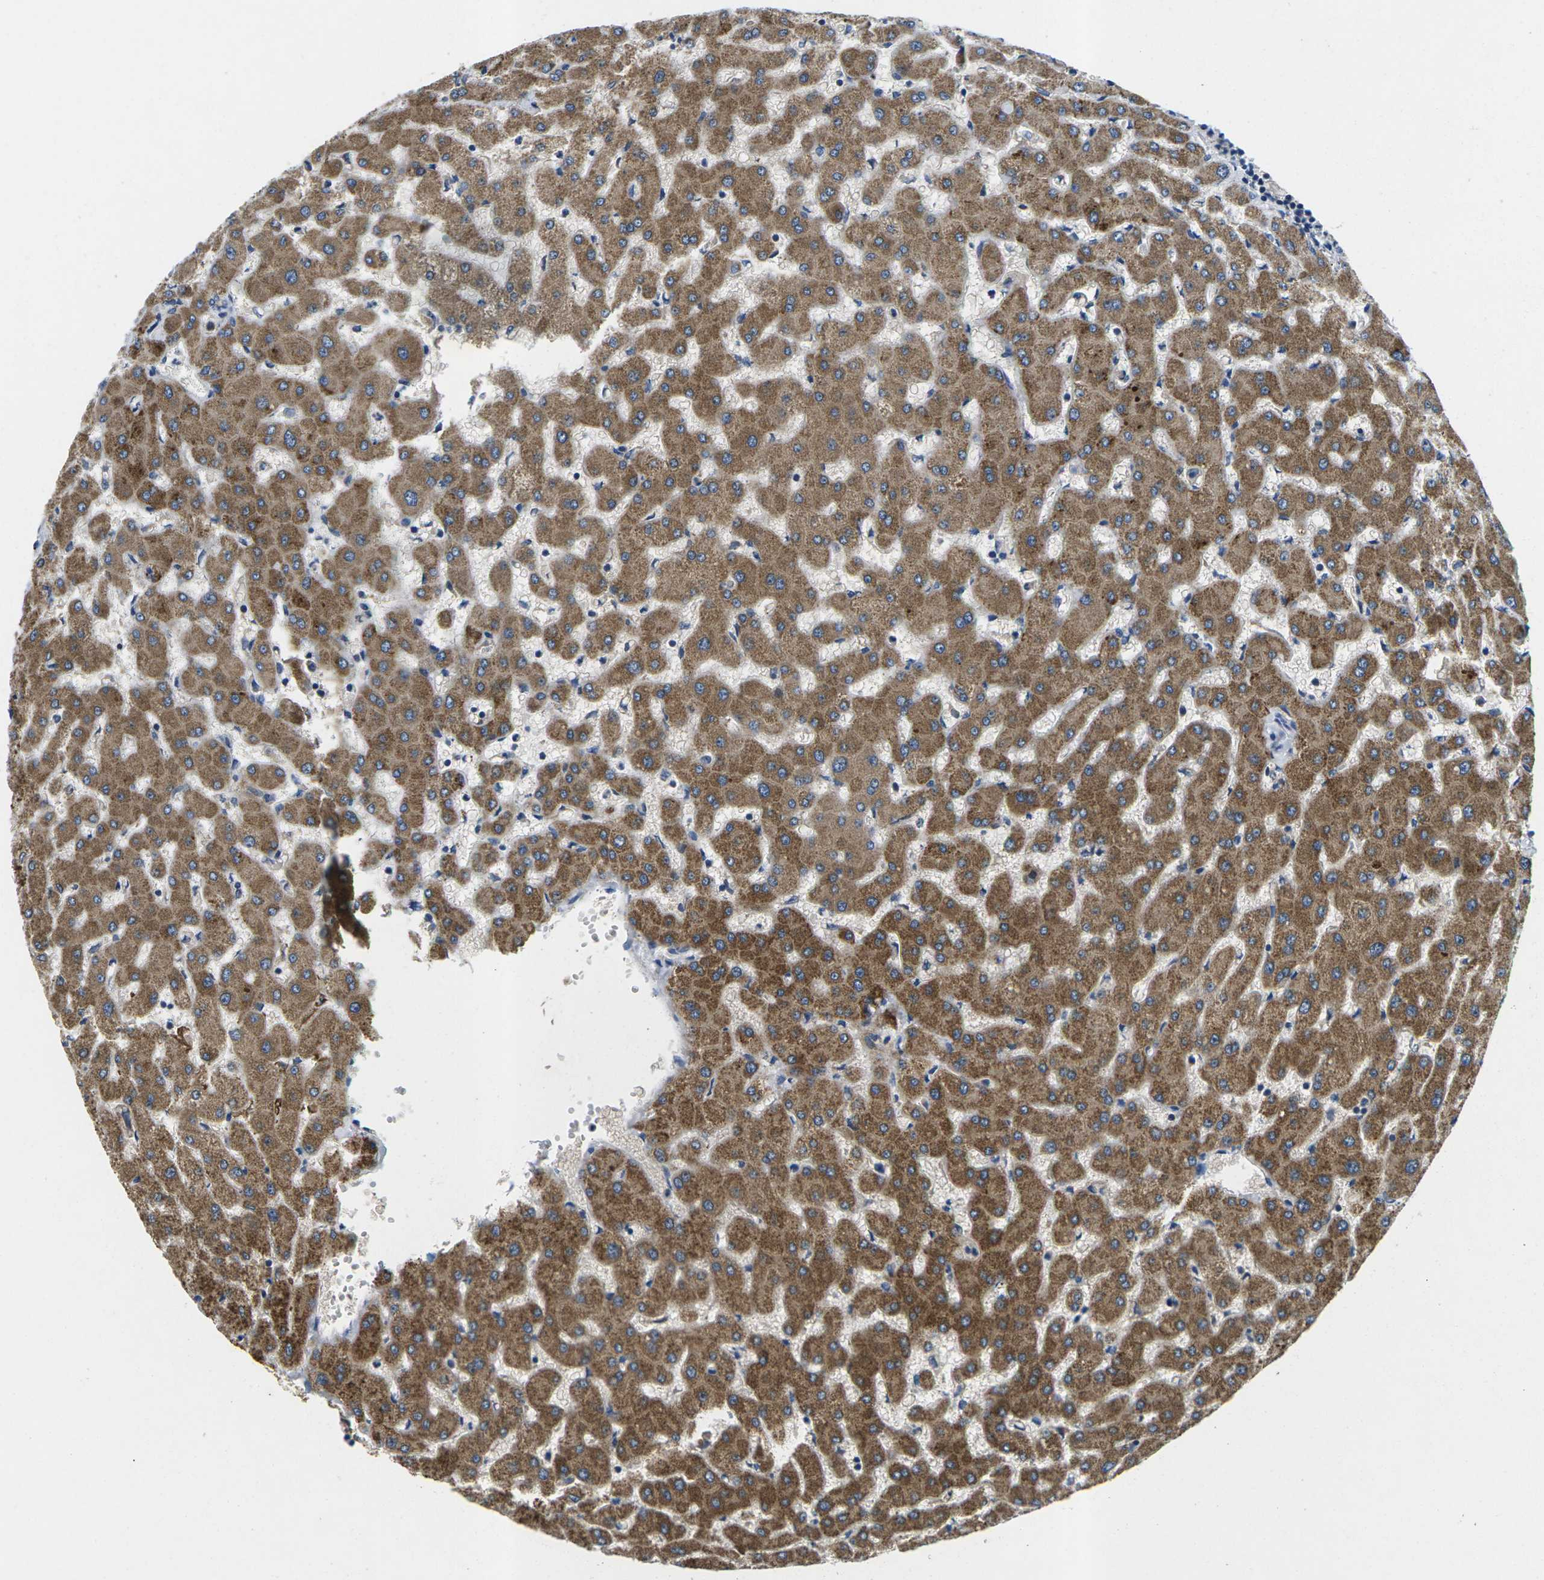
{"staining": {"intensity": "weak", "quantity": "<25%", "location": "cytoplasmic/membranous"}, "tissue": "liver", "cell_type": "Cholangiocytes", "image_type": "normal", "snomed": [{"axis": "morphology", "description": "Normal tissue, NOS"}, {"axis": "topography", "description": "Liver"}], "caption": "IHC of benign human liver exhibits no staining in cholangiocytes.", "gene": "ERGIC3", "patient": {"sex": "female", "age": 63}}